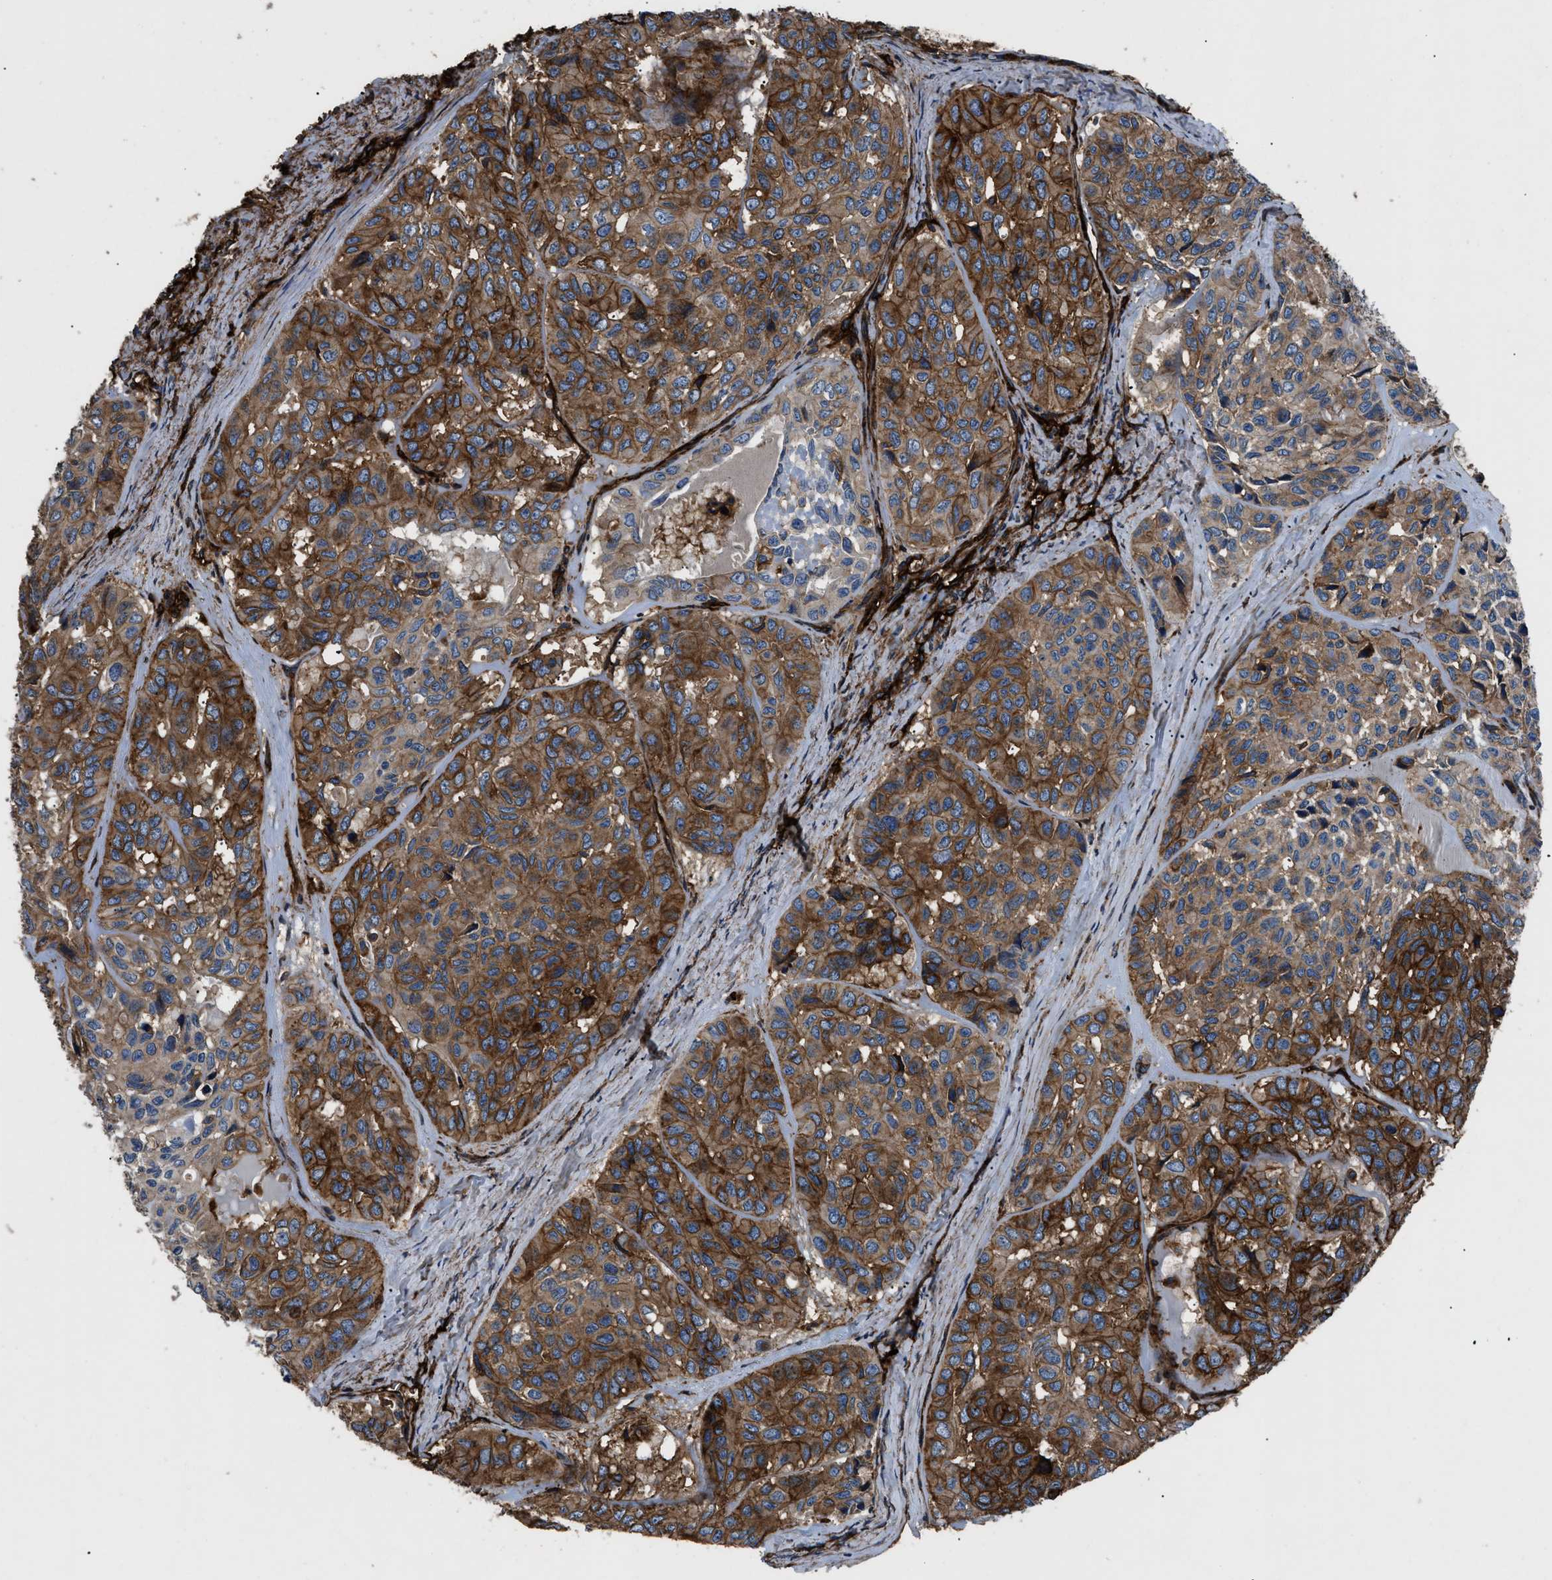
{"staining": {"intensity": "strong", "quantity": ">75%", "location": "cytoplasmic/membranous"}, "tissue": "head and neck cancer", "cell_type": "Tumor cells", "image_type": "cancer", "snomed": [{"axis": "morphology", "description": "Adenocarcinoma, NOS"}, {"axis": "topography", "description": "Salivary gland, NOS"}, {"axis": "topography", "description": "Head-Neck"}], "caption": "Head and neck adenocarcinoma stained with DAB (3,3'-diaminobenzidine) immunohistochemistry exhibits high levels of strong cytoplasmic/membranous expression in approximately >75% of tumor cells.", "gene": "CD276", "patient": {"sex": "female", "age": 76}}